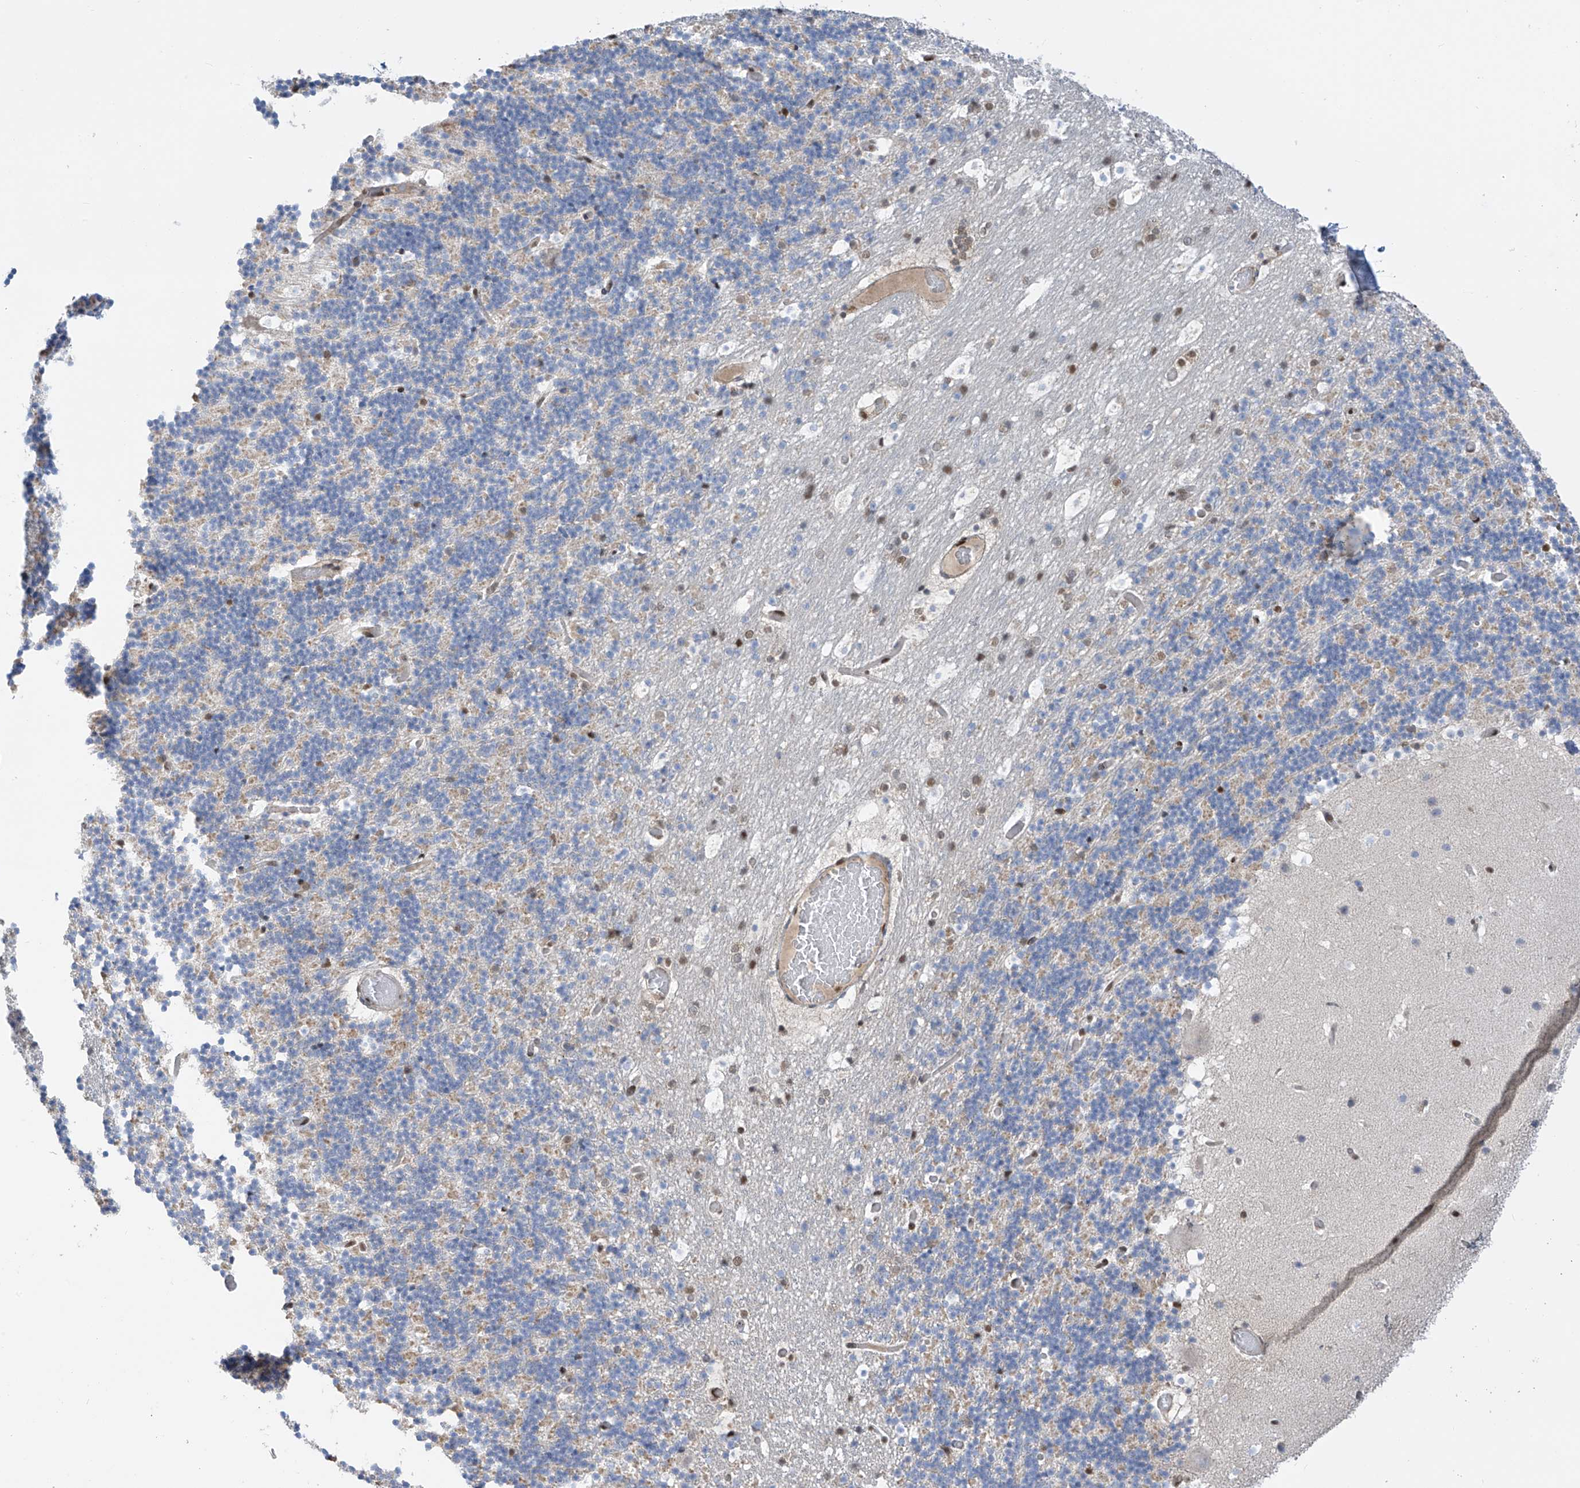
{"staining": {"intensity": "negative", "quantity": "none", "location": "none"}, "tissue": "cerebellum", "cell_type": "Cells in granular layer", "image_type": "normal", "snomed": [{"axis": "morphology", "description": "Normal tissue, NOS"}, {"axis": "topography", "description": "Cerebellum"}], "caption": "Cells in granular layer show no significant protein expression in unremarkable cerebellum. (DAB (3,3'-diaminobenzidine) IHC visualized using brightfield microscopy, high magnification).", "gene": "PM20D2", "patient": {"sex": "male", "age": 57}}